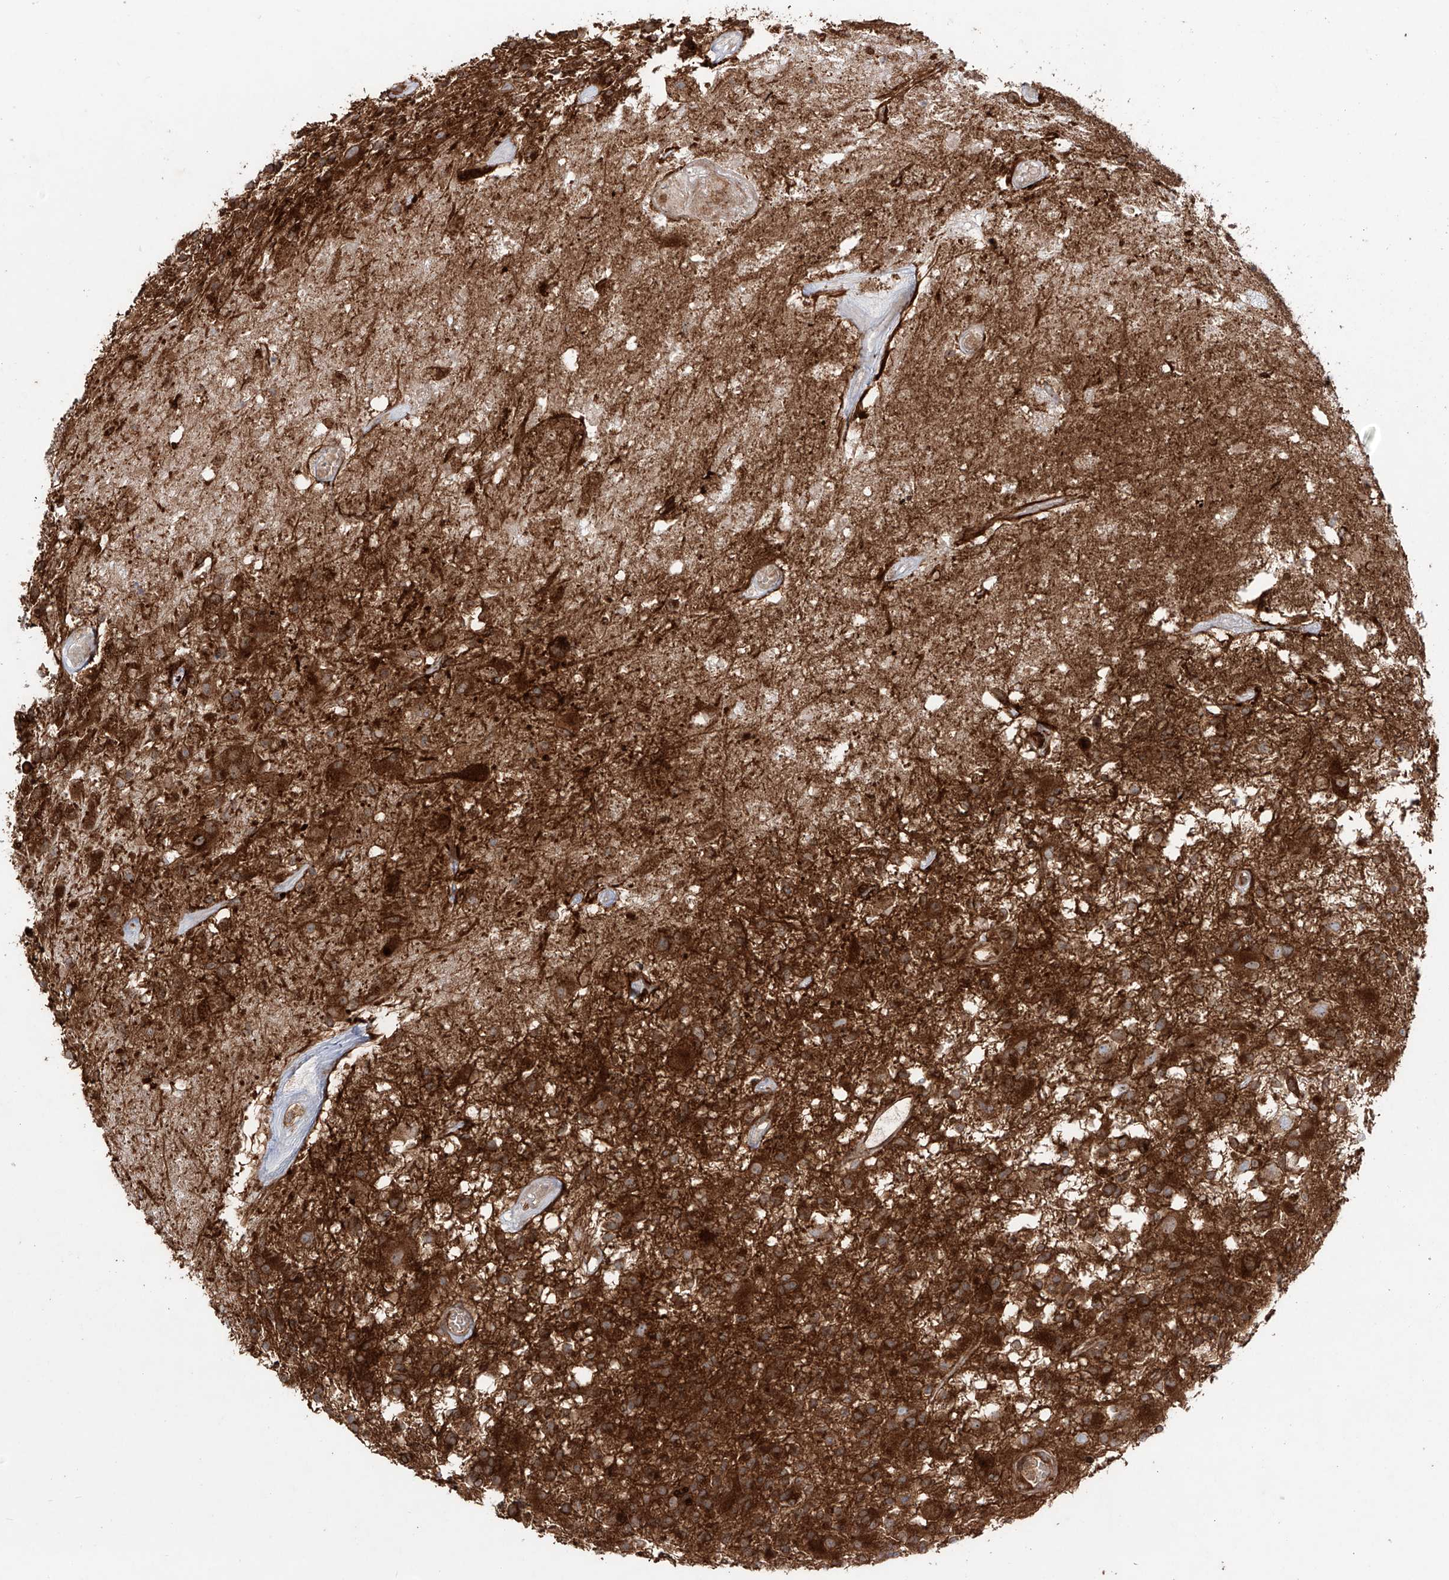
{"staining": {"intensity": "strong", "quantity": ">75%", "location": "cytoplasmic/membranous"}, "tissue": "glioma", "cell_type": "Tumor cells", "image_type": "cancer", "snomed": [{"axis": "morphology", "description": "Glioma, malignant, High grade"}, {"axis": "morphology", "description": "Glioblastoma, NOS"}, {"axis": "topography", "description": "Brain"}], "caption": "Human glioblastoma stained for a protein (brown) demonstrates strong cytoplasmic/membranous positive positivity in about >75% of tumor cells.", "gene": "YKT6", "patient": {"sex": "male", "age": 60}}